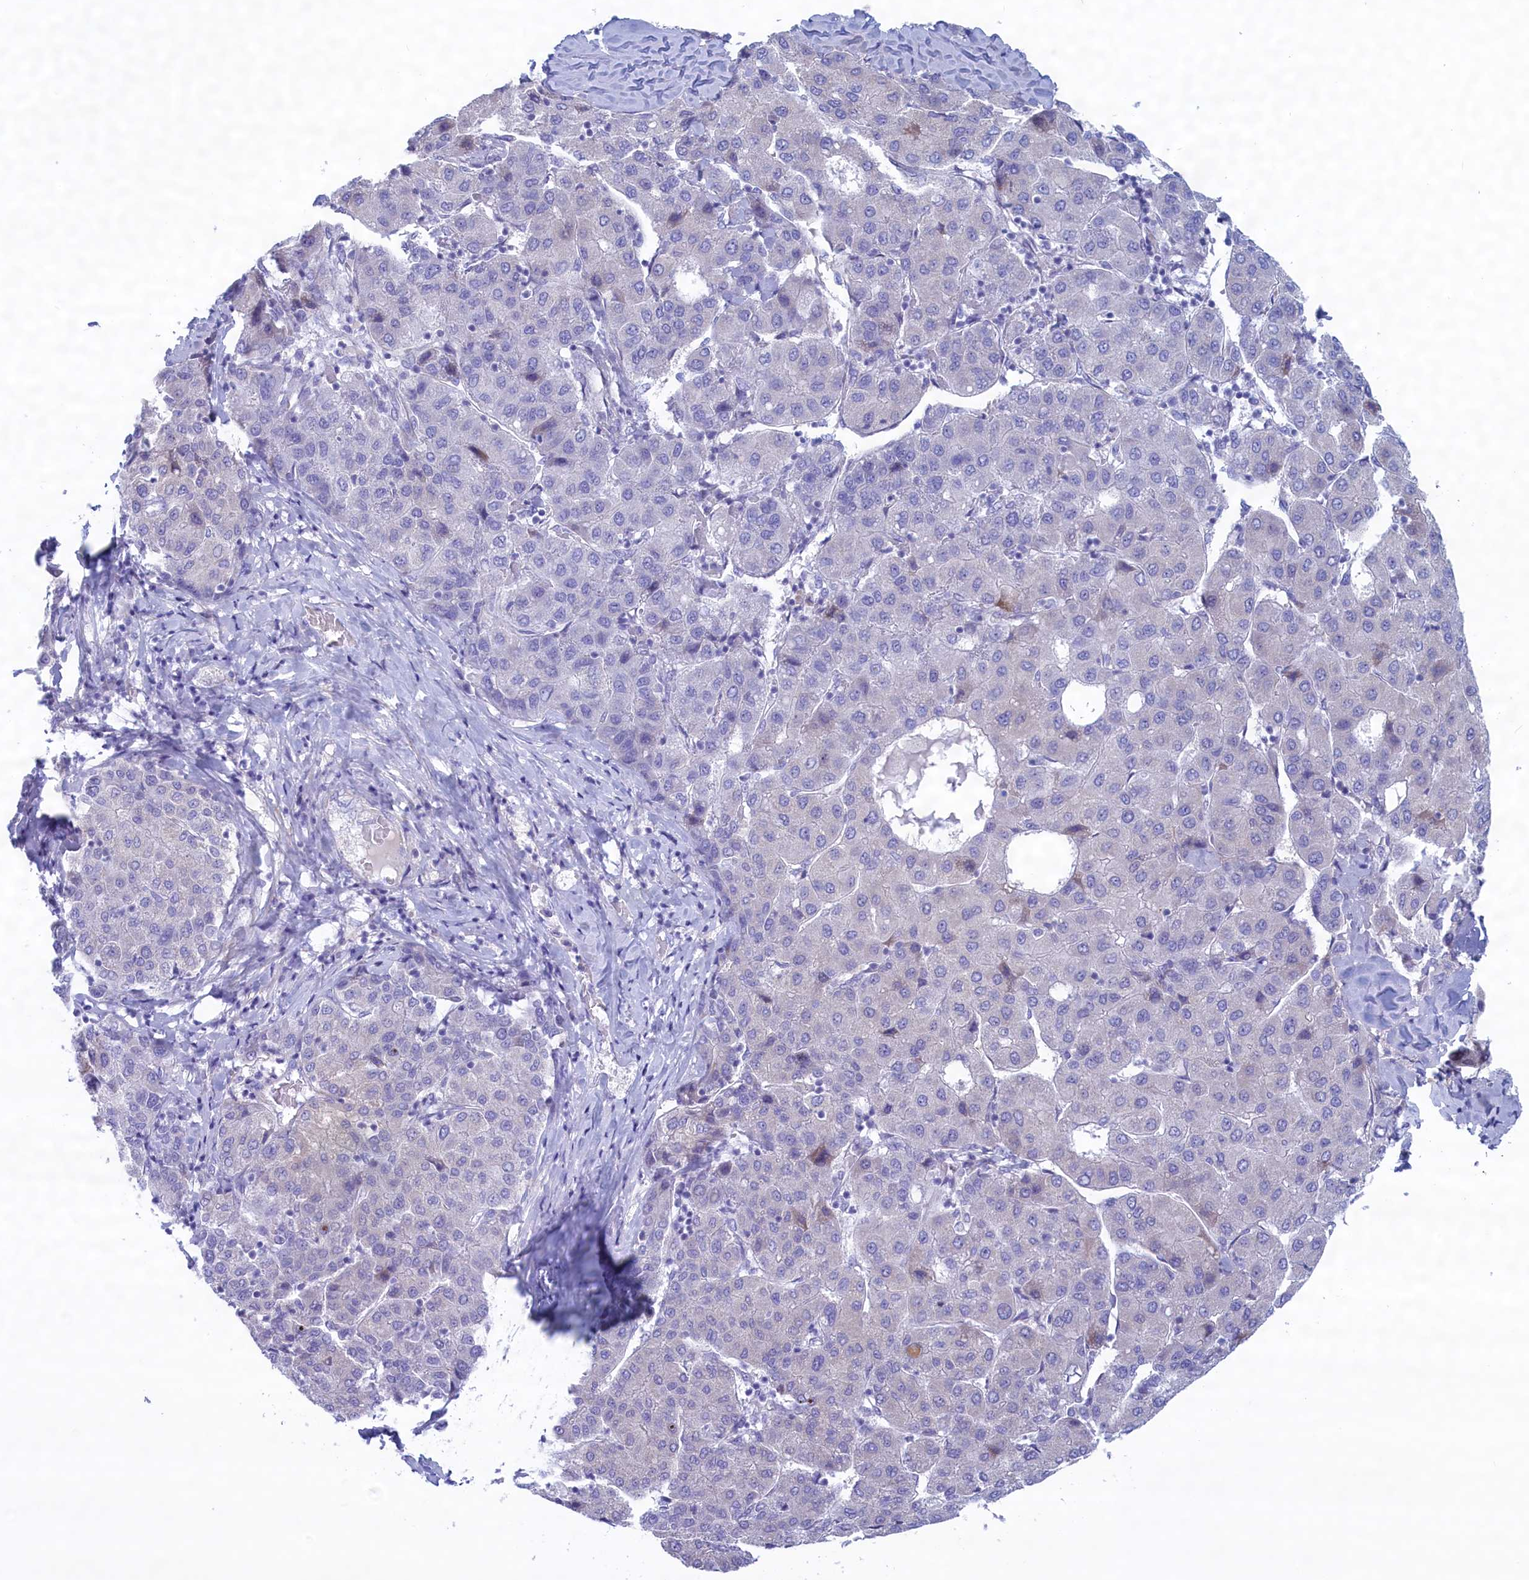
{"staining": {"intensity": "negative", "quantity": "none", "location": "none"}, "tissue": "liver cancer", "cell_type": "Tumor cells", "image_type": "cancer", "snomed": [{"axis": "morphology", "description": "Carcinoma, Hepatocellular, NOS"}, {"axis": "topography", "description": "Liver"}], "caption": "IHC micrograph of neoplastic tissue: liver hepatocellular carcinoma stained with DAB (3,3'-diaminobenzidine) displays no significant protein staining in tumor cells.", "gene": "MPV17L2", "patient": {"sex": "male", "age": 65}}